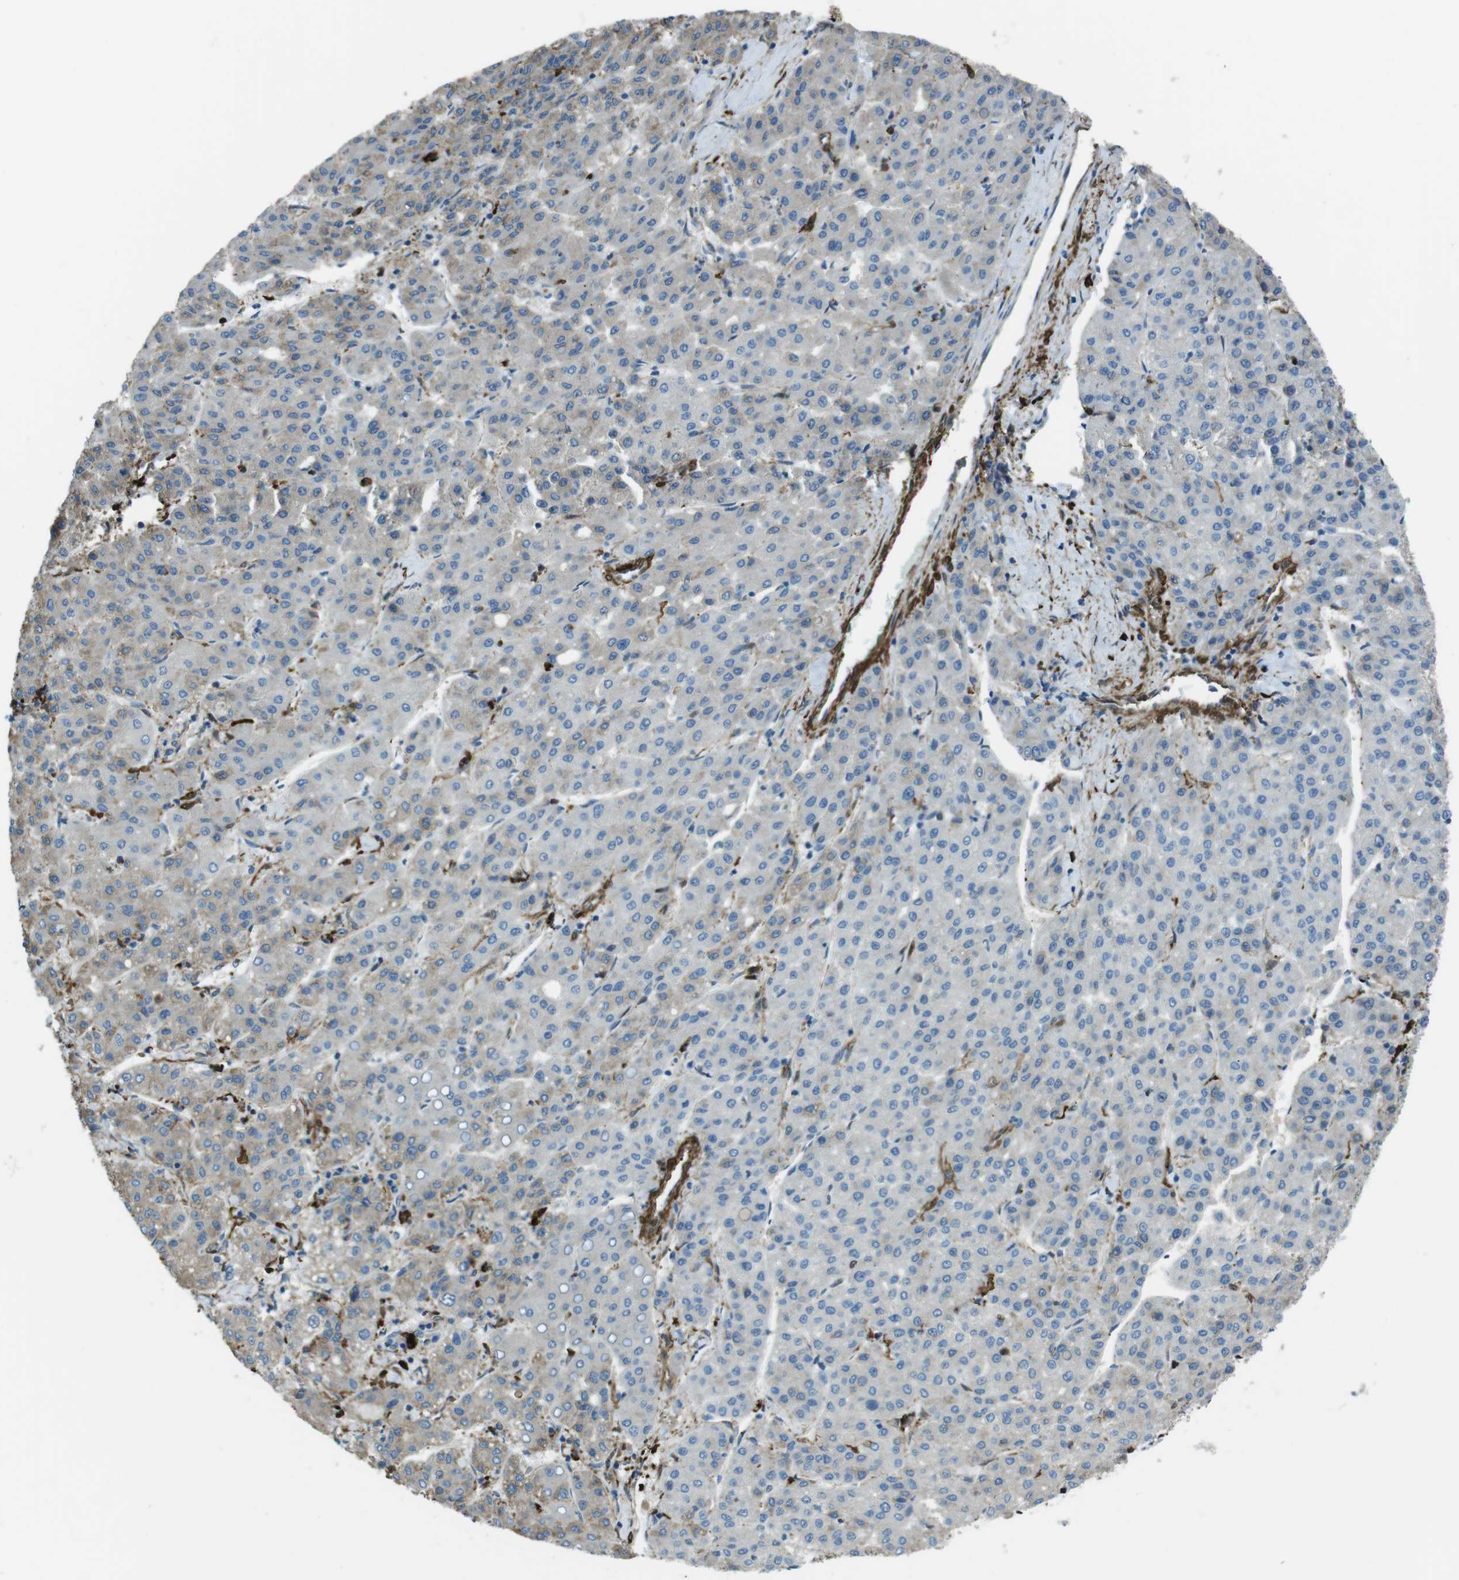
{"staining": {"intensity": "weak", "quantity": "25%-75%", "location": "cytoplasmic/membranous"}, "tissue": "liver cancer", "cell_type": "Tumor cells", "image_type": "cancer", "snomed": [{"axis": "morphology", "description": "Carcinoma, Hepatocellular, NOS"}, {"axis": "topography", "description": "Liver"}], "caption": "Immunohistochemical staining of human hepatocellular carcinoma (liver) exhibits weak cytoplasmic/membranous protein expression in about 25%-75% of tumor cells.", "gene": "SFT2D1", "patient": {"sex": "male", "age": 65}}